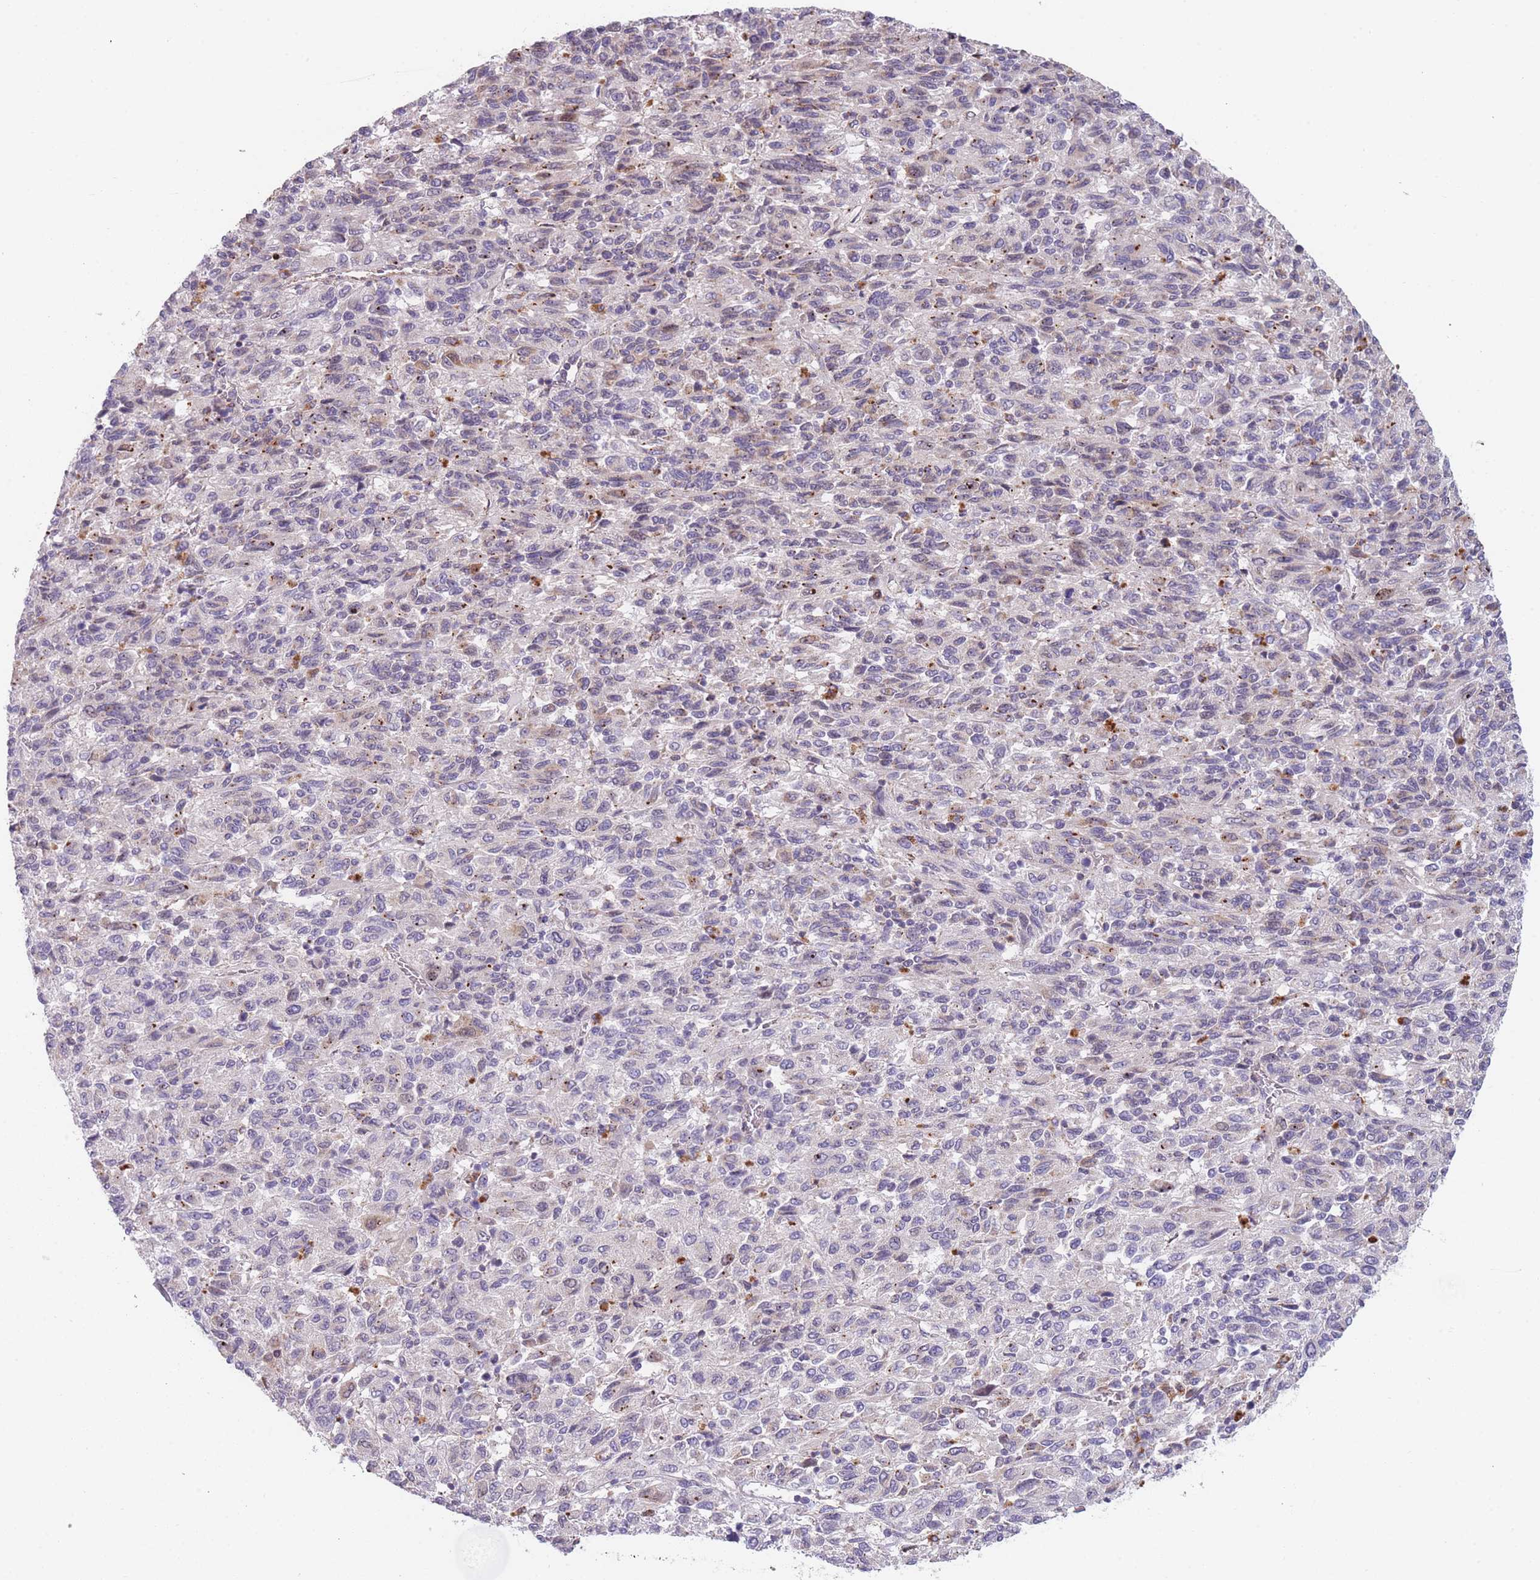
{"staining": {"intensity": "negative", "quantity": "none", "location": "none"}, "tissue": "melanoma", "cell_type": "Tumor cells", "image_type": "cancer", "snomed": [{"axis": "morphology", "description": "Malignant melanoma, Metastatic site"}, {"axis": "topography", "description": "Lung"}], "caption": "High magnification brightfield microscopy of malignant melanoma (metastatic site) stained with DAB (brown) and counterstained with hematoxylin (blue): tumor cells show no significant staining.", "gene": "SMPD4", "patient": {"sex": "male", "age": 64}}